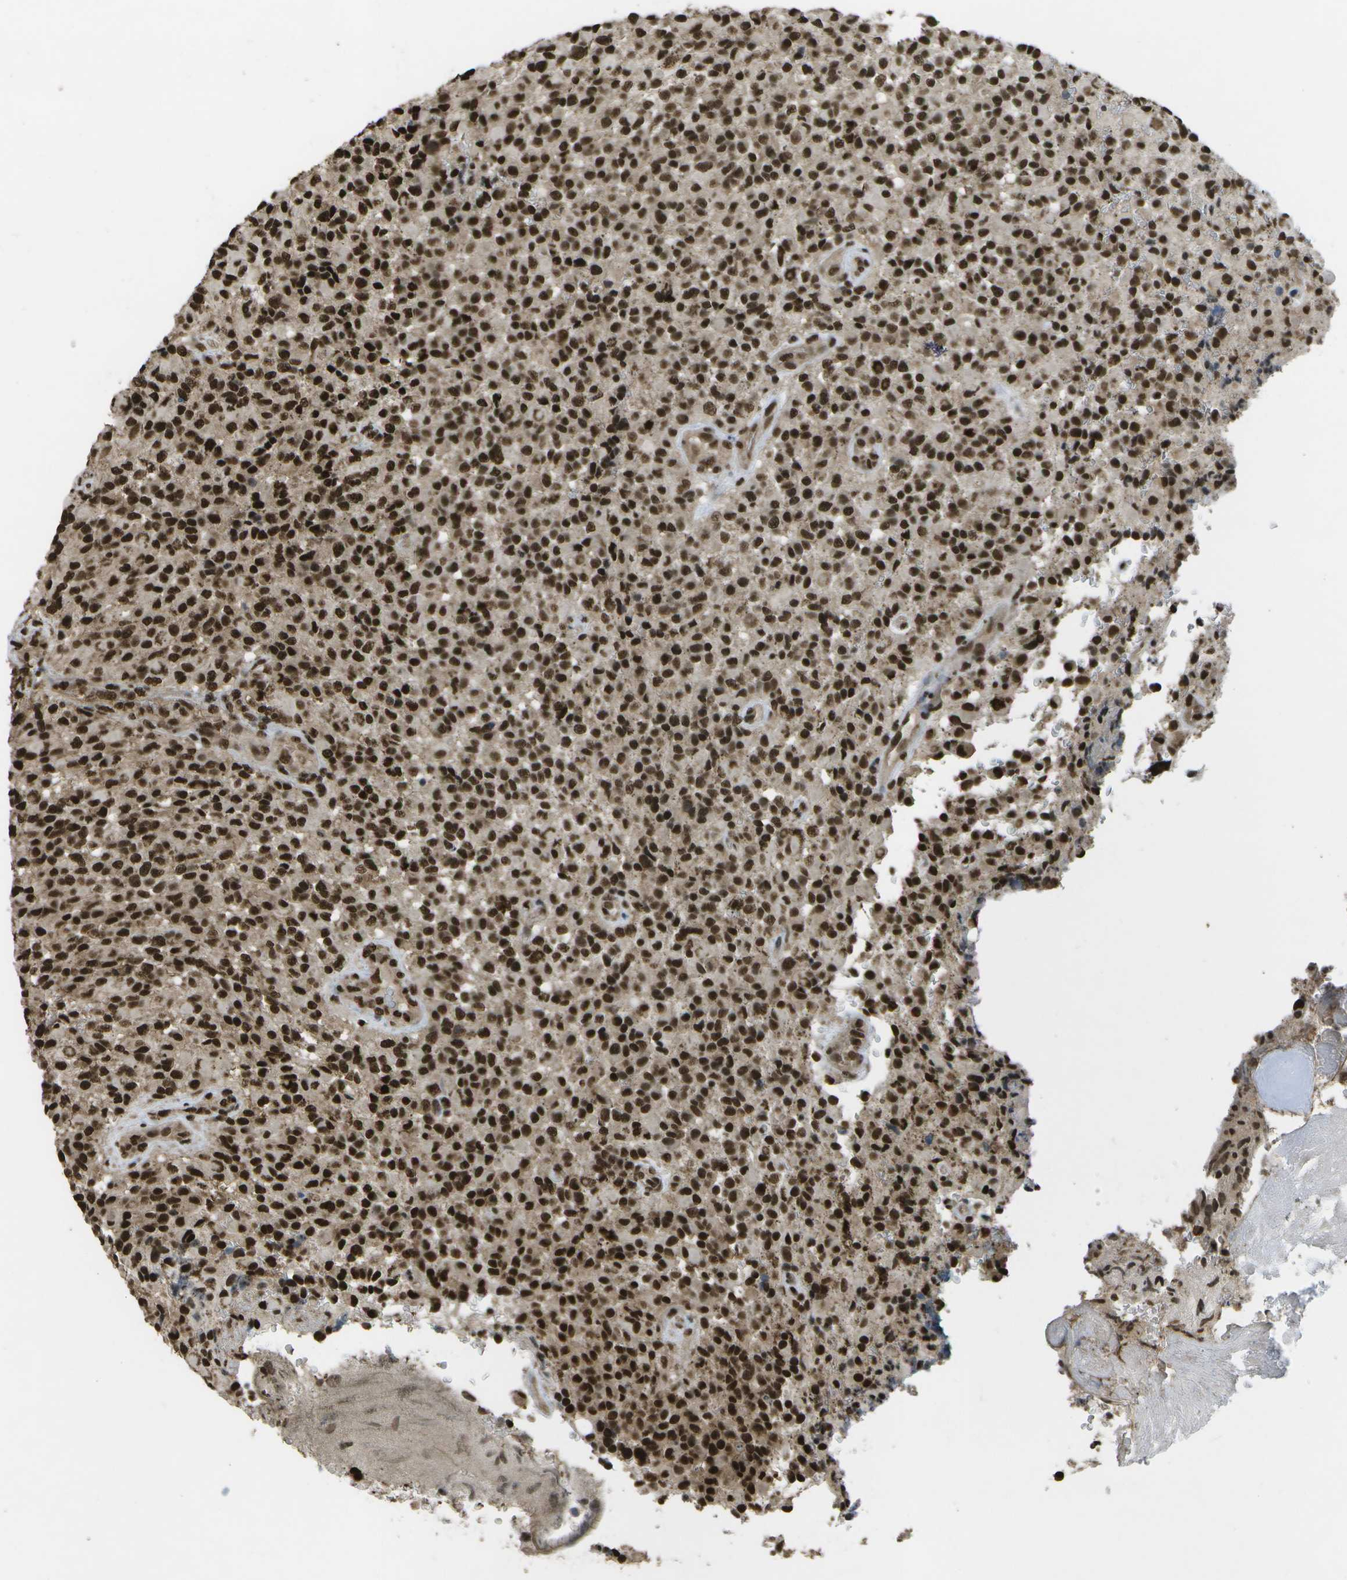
{"staining": {"intensity": "strong", "quantity": ">75%", "location": "nuclear"}, "tissue": "glioma", "cell_type": "Tumor cells", "image_type": "cancer", "snomed": [{"axis": "morphology", "description": "Glioma, malignant, High grade"}, {"axis": "topography", "description": "Brain"}], "caption": "A brown stain shows strong nuclear staining of a protein in glioma tumor cells.", "gene": "SPEN", "patient": {"sex": "male", "age": 71}}